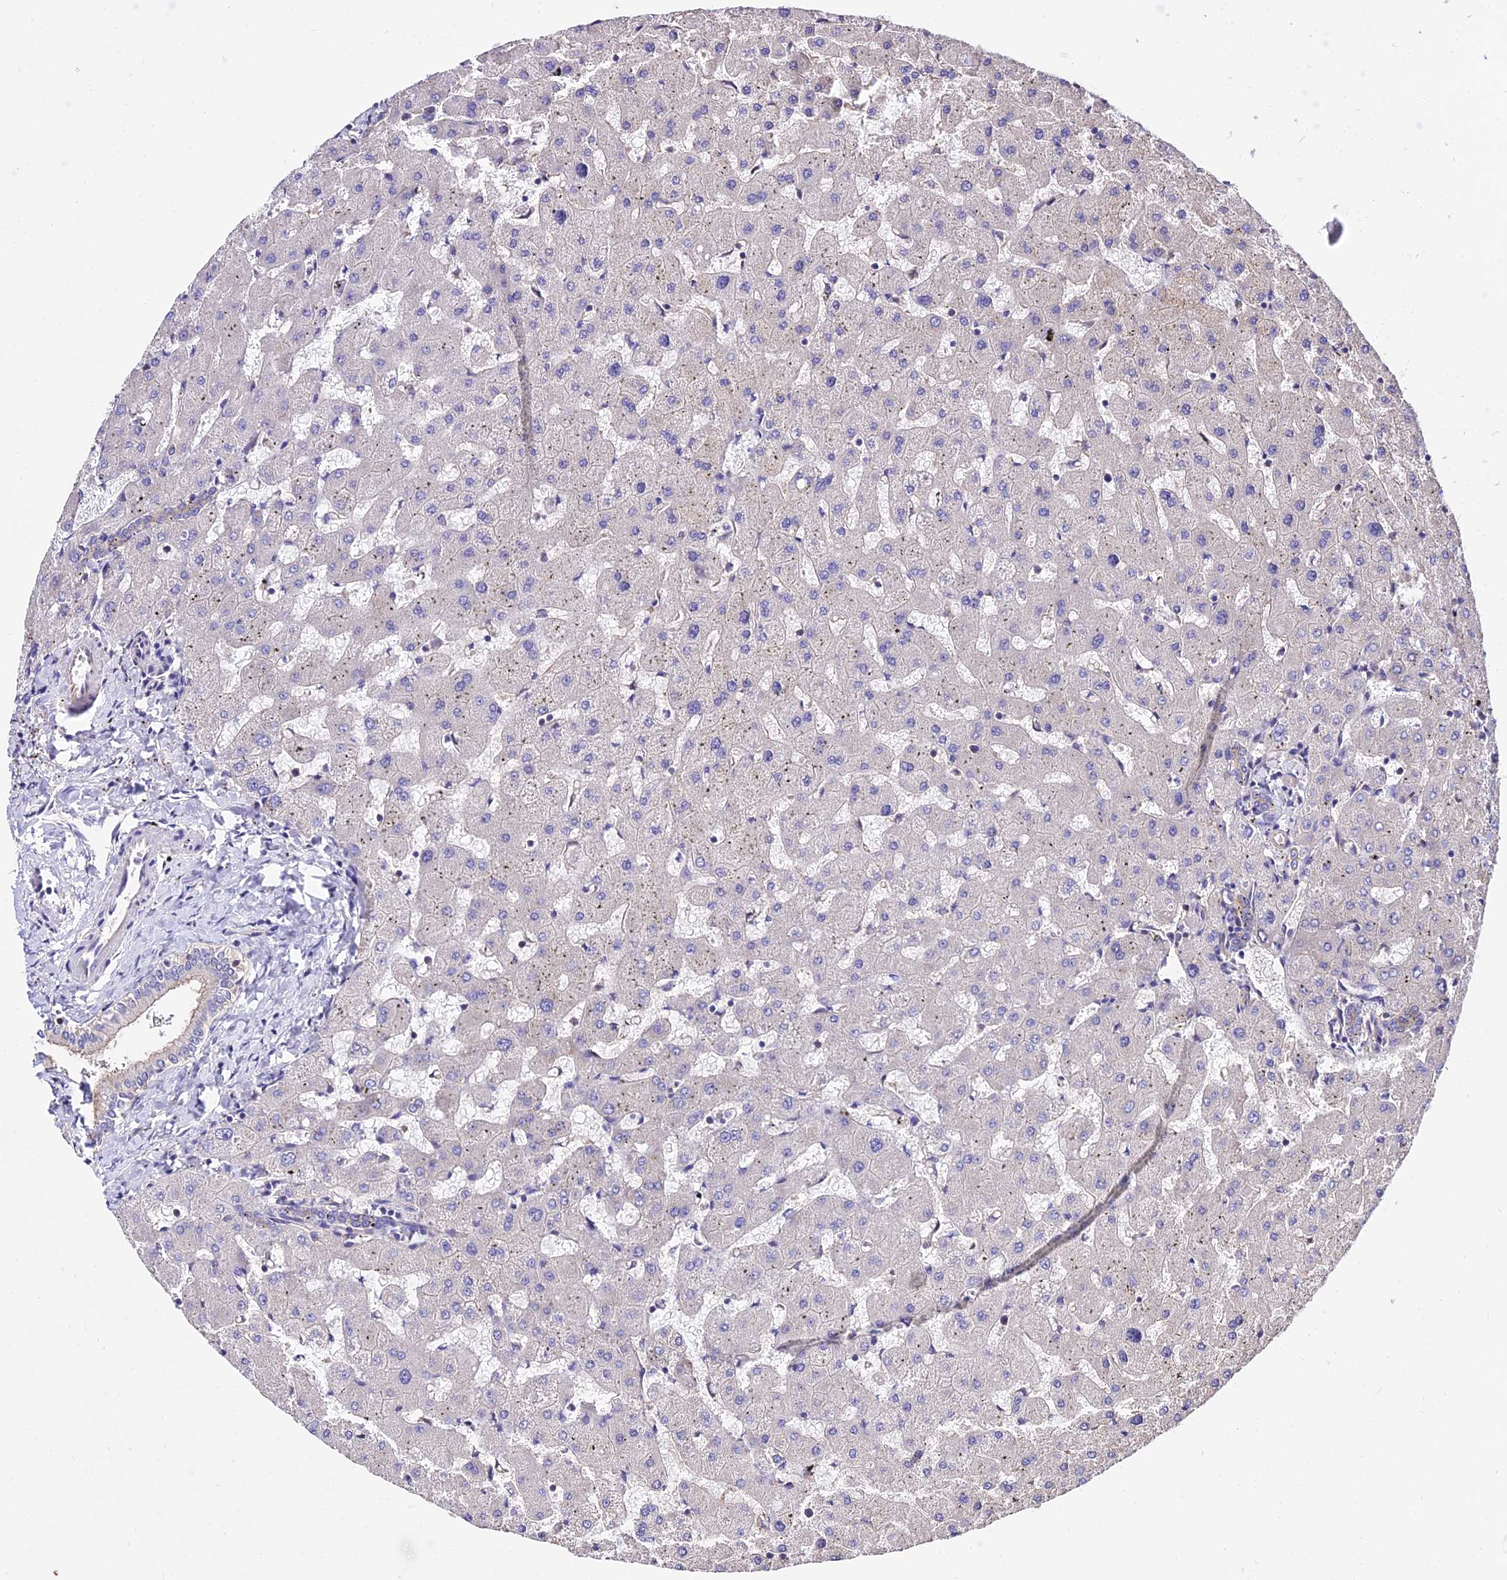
{"staining": {"intensity": "weak", "quantity": "<25%", "location": "cytoplasmic/membranous"}, "tissue": "liver", "cell_type": "Cholangiocytes", "image_type": "normal", "snomed": [{"axis": "morphology", "description": "Normal tissue, NOS"}, {"axis": "topography", "description": "Liver"}], "caption": "Immunohistochemistry (IHC) image of normal liver: human liver stained with DAB (3,3'-diaminobenzidine) displays no significant protein positivity in cholangiocytes.", "gene": "CALM1", "patient": {"sex": "female", "age": 63}}